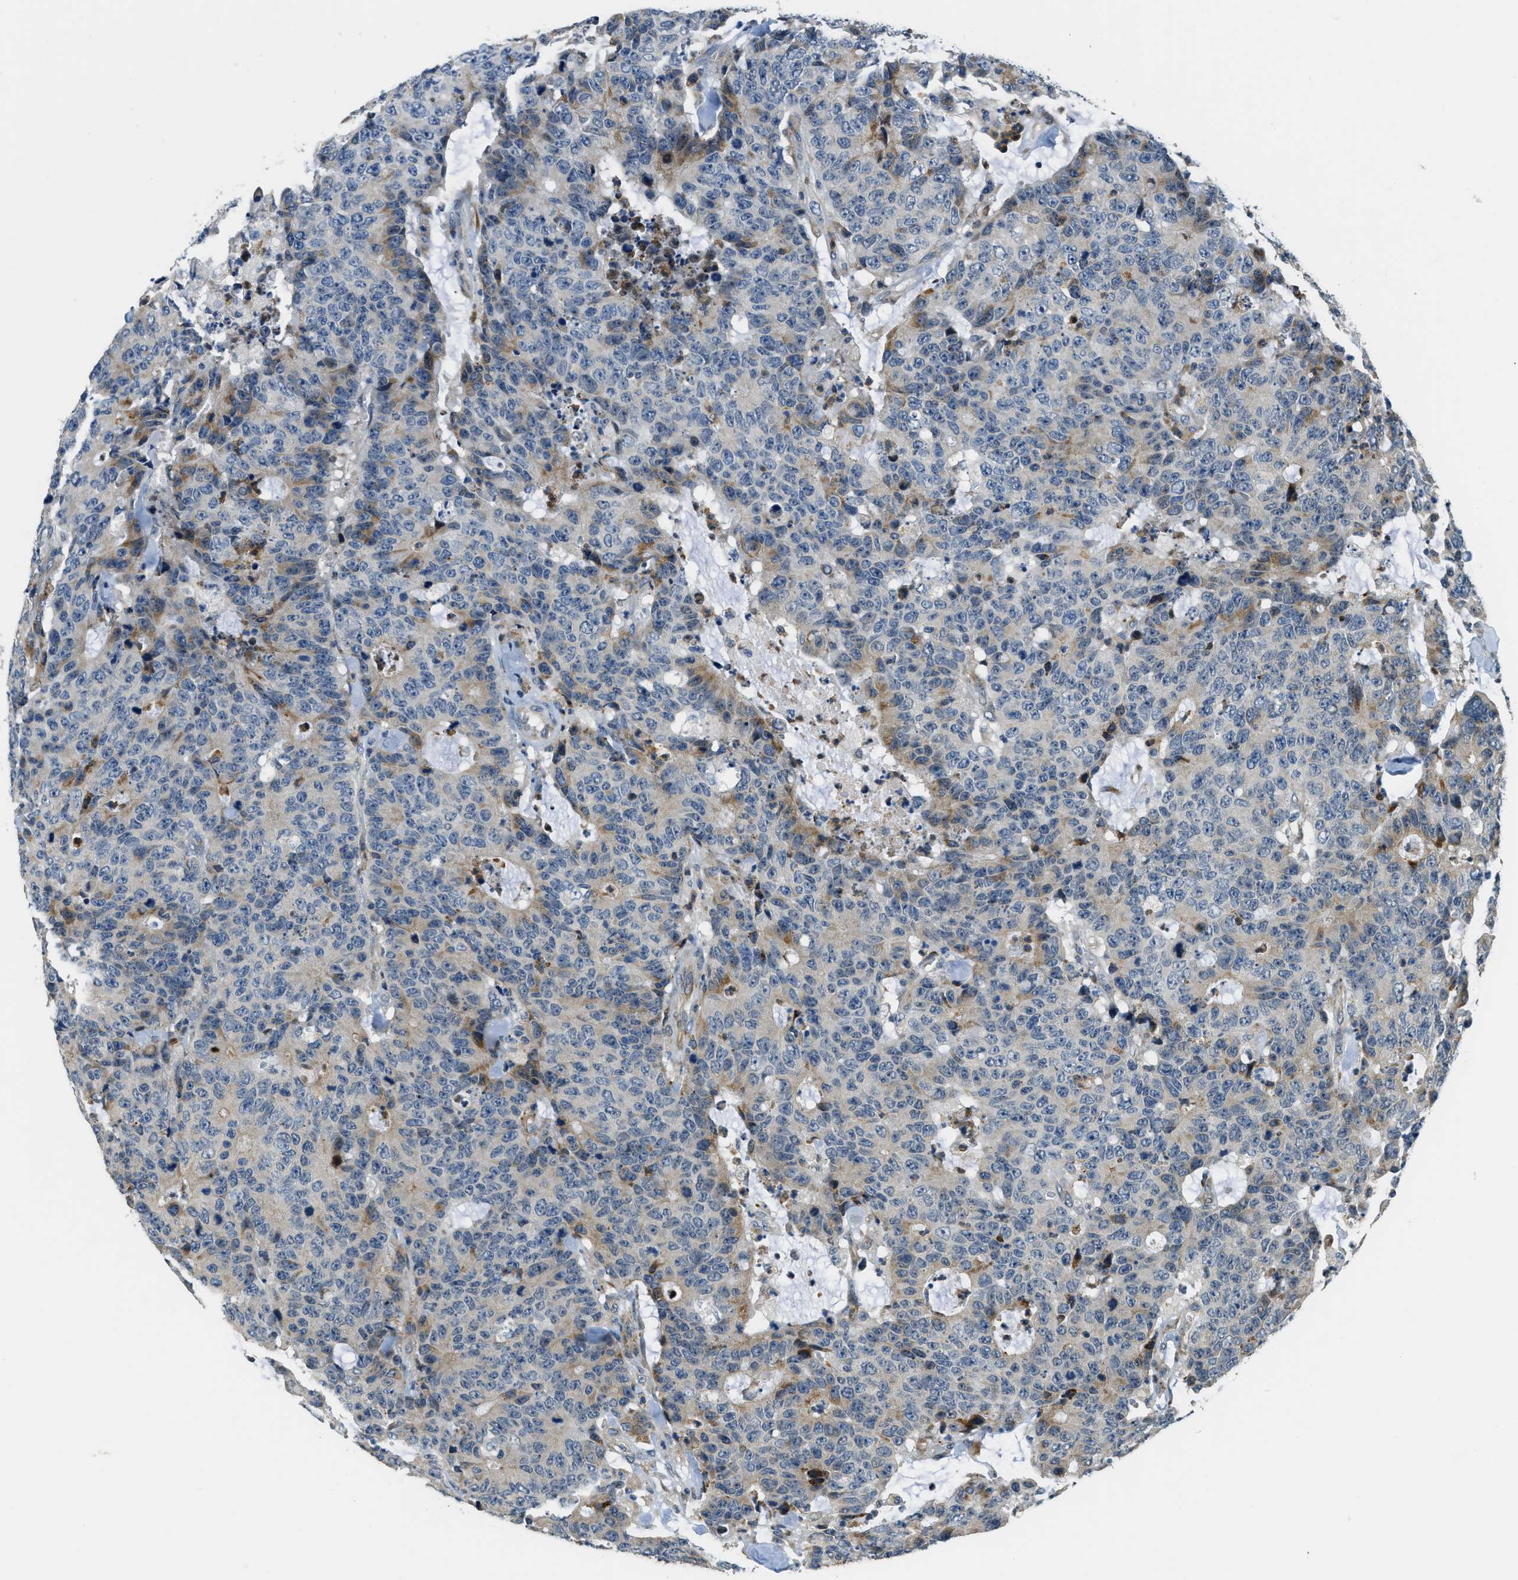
{"staining": {"intensity": "moderate", "quantity": "<25%", "location": "cytoplasmic/membranous"}, "tissue": "colorectal cancer", "cell_type": "Tumor cells", "image_type": "cancer", "snomed": [{"axis": "morphology", "description": "Adenocarcinoma, NOS"}, {"axis": "topography", "description": "Colon"}], "caption": "Adenocarcinoma (colorectal) stained for a protein (brown) shows moderate cytoplasmic/membranous positive expression in about <25% of tumor cells.", "gene": "HERC2", "patient": {"sex": "female", "age": 86}}